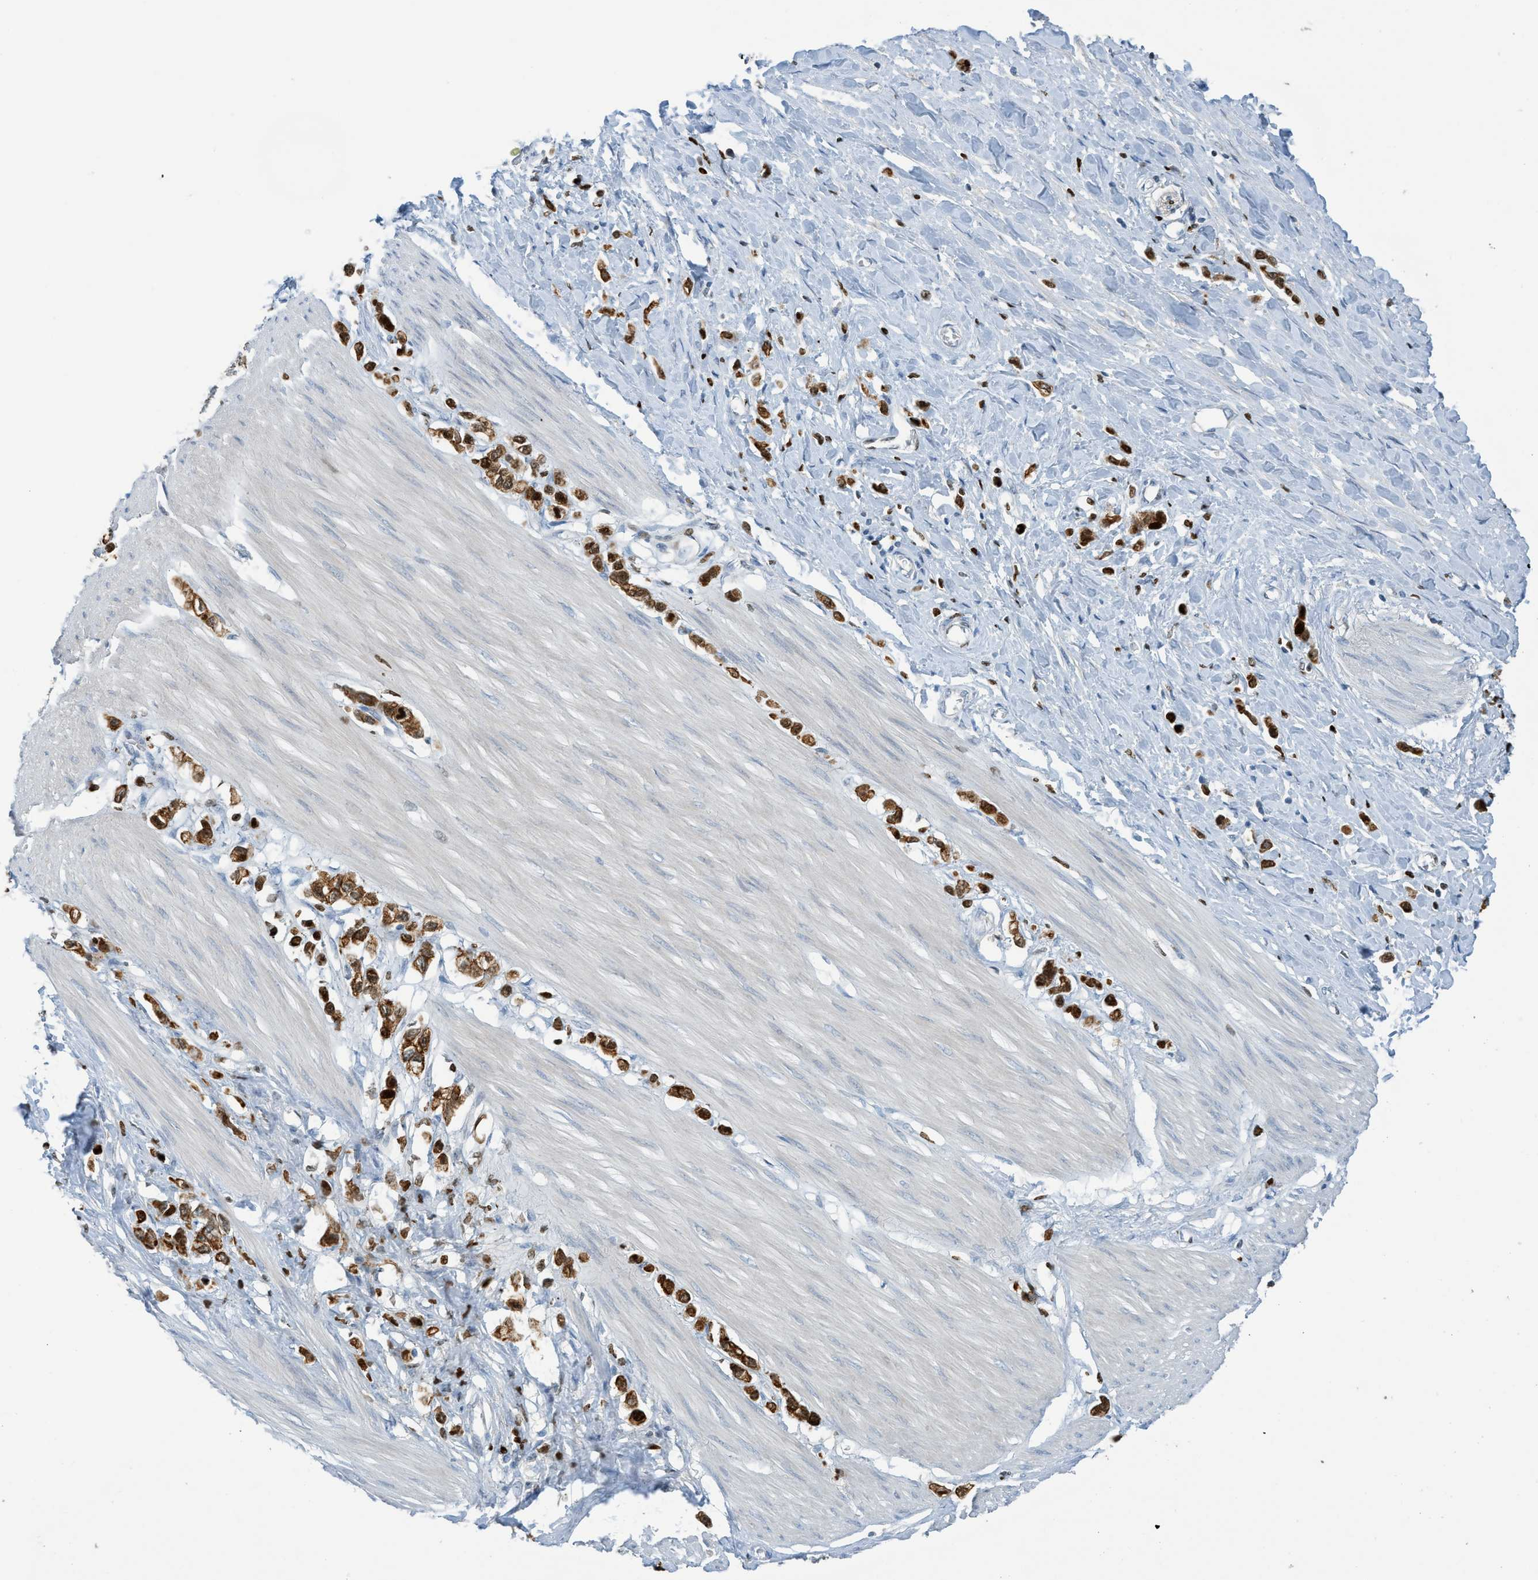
{"staining": {"intensity": "moderate", "quantity": ">75%", "location": "cytoplasmic/membranous"}, "tissue": "stomach cancer", "cell_type": "Tumor cells", "image_type": "cancer", "snomed": [{"axis": "morphology", "description": "Adenocarcinoma, NOS"}, {"axis": "topography", "description": "Stomach"}], "caption": "Immunohistochemical staining of human stomach cancer shows medium levels of moderate cytoplasmic/membranous expression in approximately >75% of tumor cells. (Stains: DAB (3,3'-diaminobenzidine) in brown, nuclei in blue, Microscopy: brightfield microscopy at high magnification).", "gene": "SH3D19", "patient": {"sex": "female", "age": 65}}